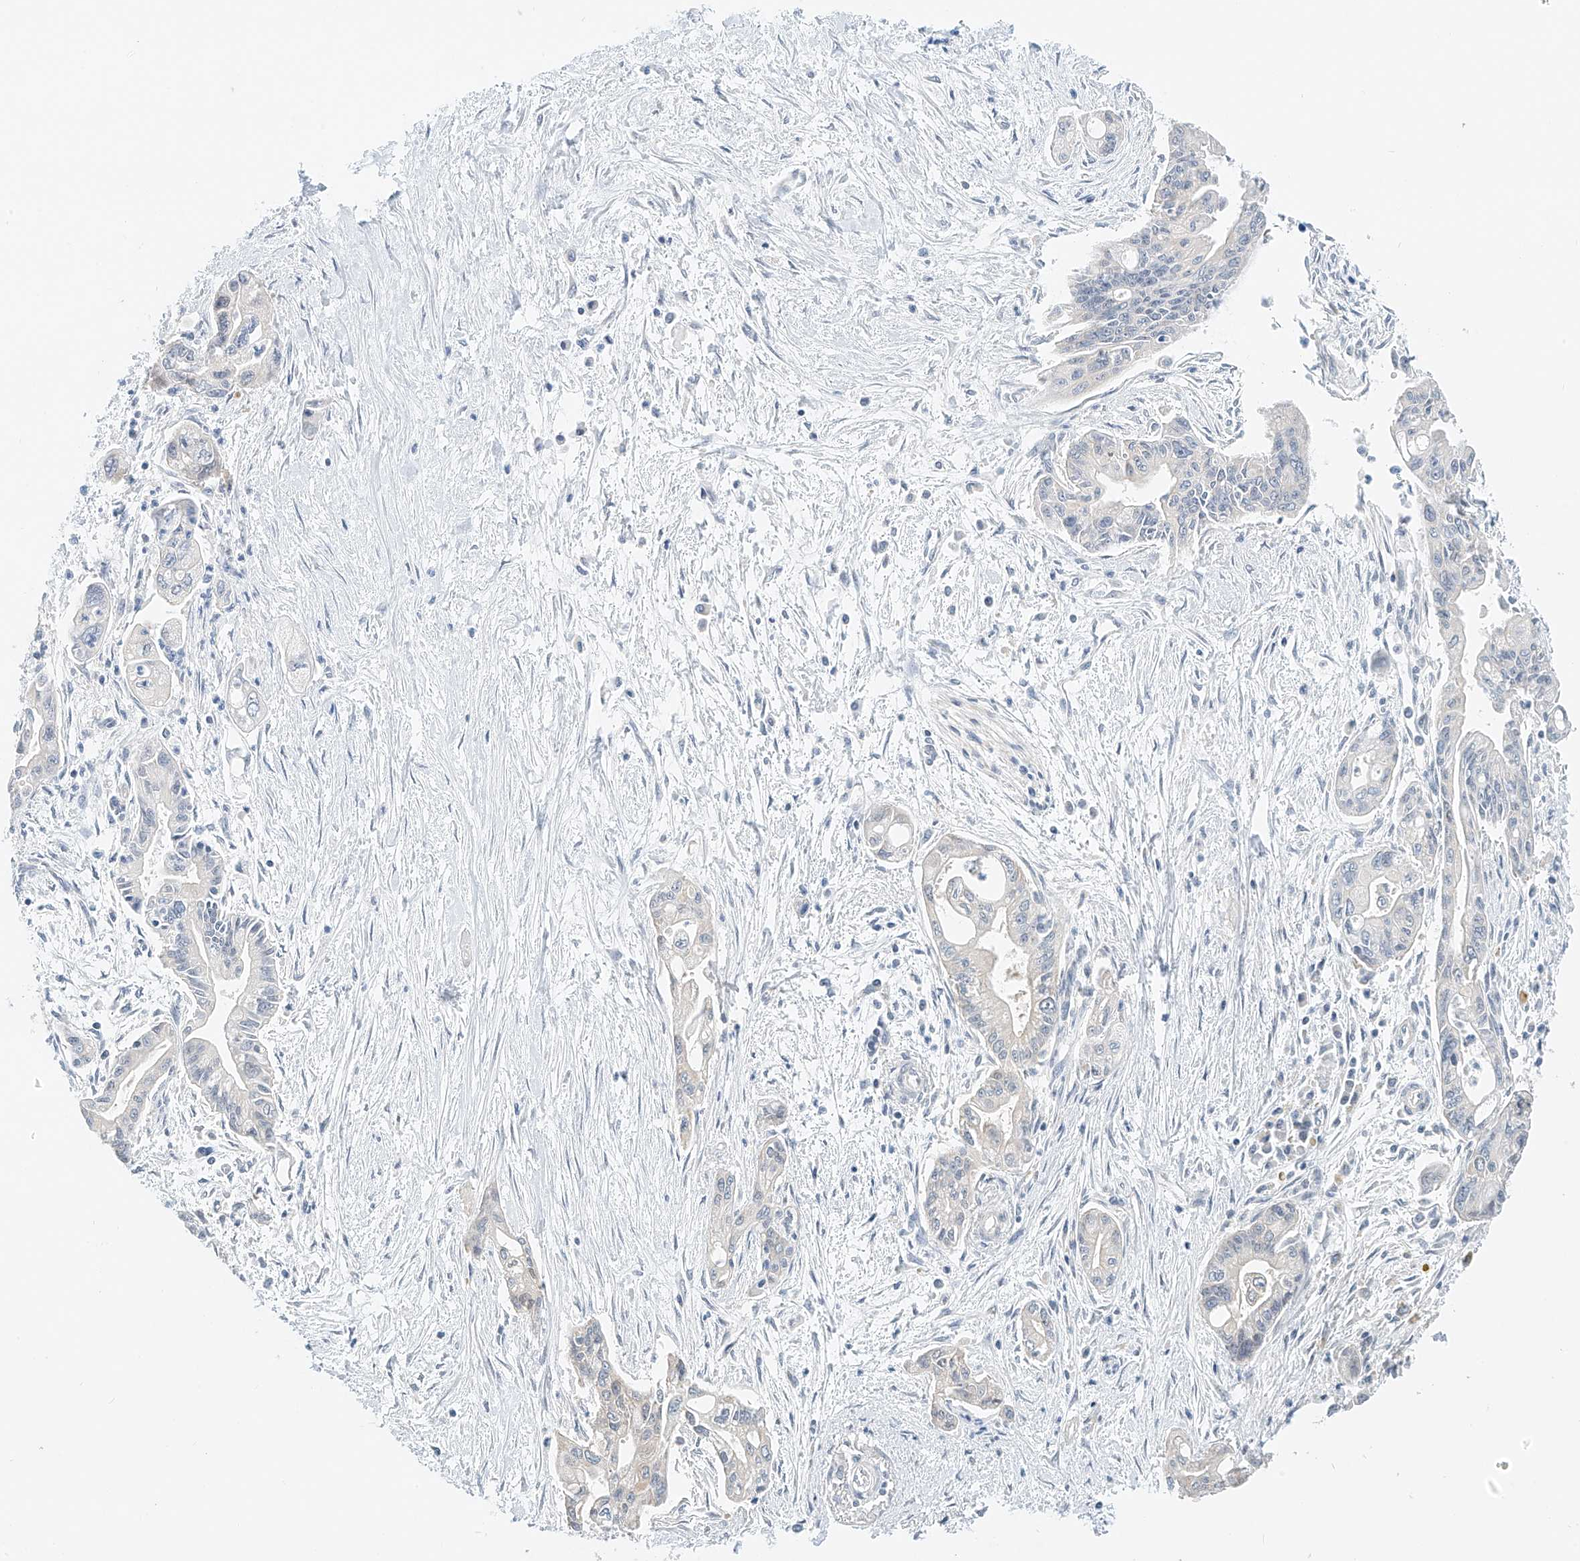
{"staining": {"intensity": "negative", "quantity": "none", "location": "none"}, "tissue": "pancreatic cancer", "cell_type": "Tumor cells", "image_type": "cancer", "snomed": [{"axis": "morphology", "description": "Adenocarcinoma, NOS"}, {"axis": "topography", "description": "Pancreas"}], "caption": "There is no significant positivity in tumor cells of pancreatic adenocarcinoma.", "gene": "PPA2", "patient": {"sex": "male", "age": 70}}